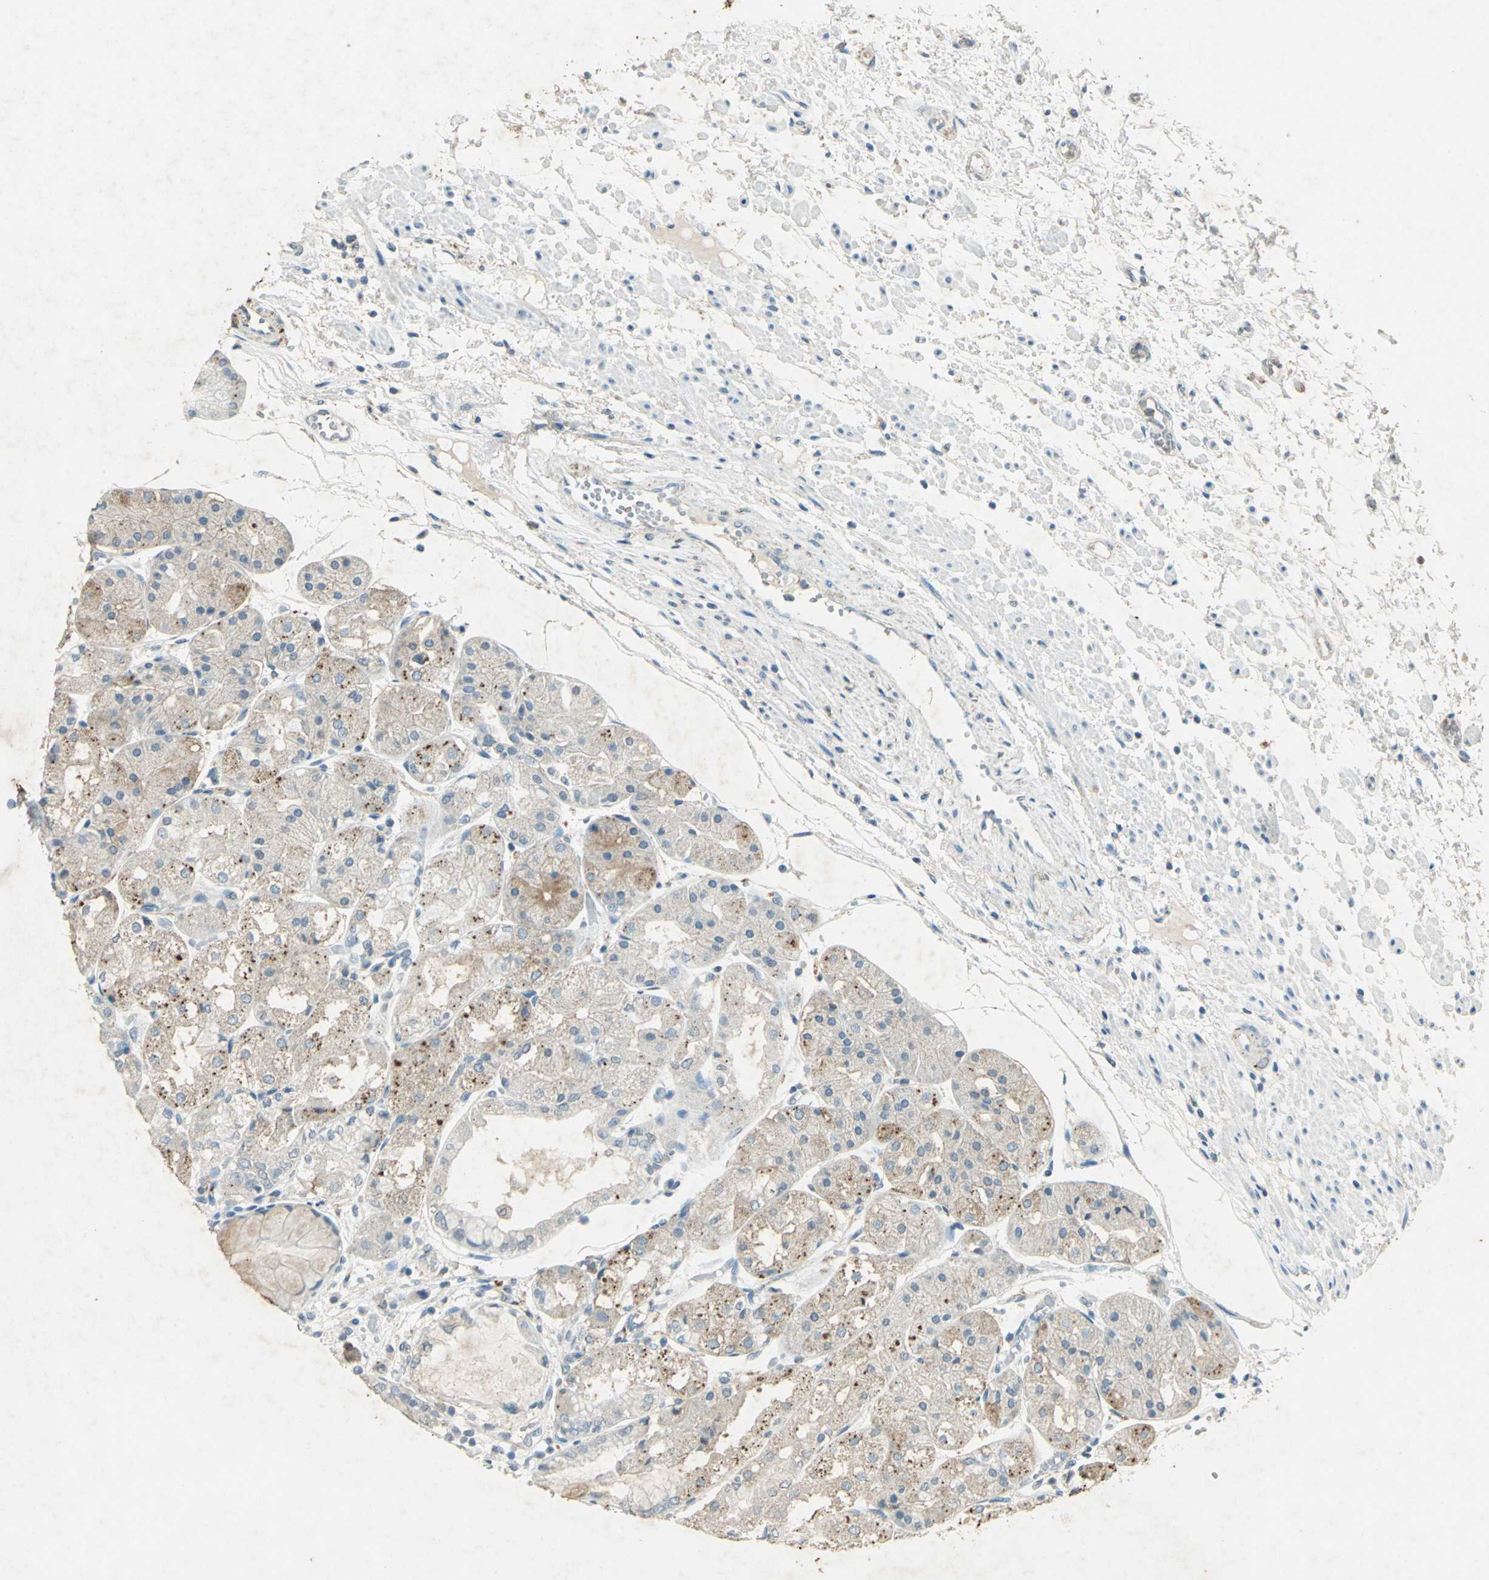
{"staining": {"intensity": "strong", "quantity": "25%-75%", "location": "cytoplasmic/membranous"}, "tissue": "stomach", "cell_type": "Glandular cells", "image_type": "normal", "snomed": [{"axis": "morphology", "description": "Normal tissue, NOS"}, {"axis": "topography", "description": "Stomach, upper"}], "caption": "Glandular cells display high levels of strong cytoplasmic/membranous positivity in about 25%-75% of cells in normal human stomach. The protein of interest is stained brown, and the nuclei are stained in blue (DAB IHC with brightfield microscopy, high magnification).", "gene": "CAMK2B", "patient": {"sex": "male", "age": 72}}